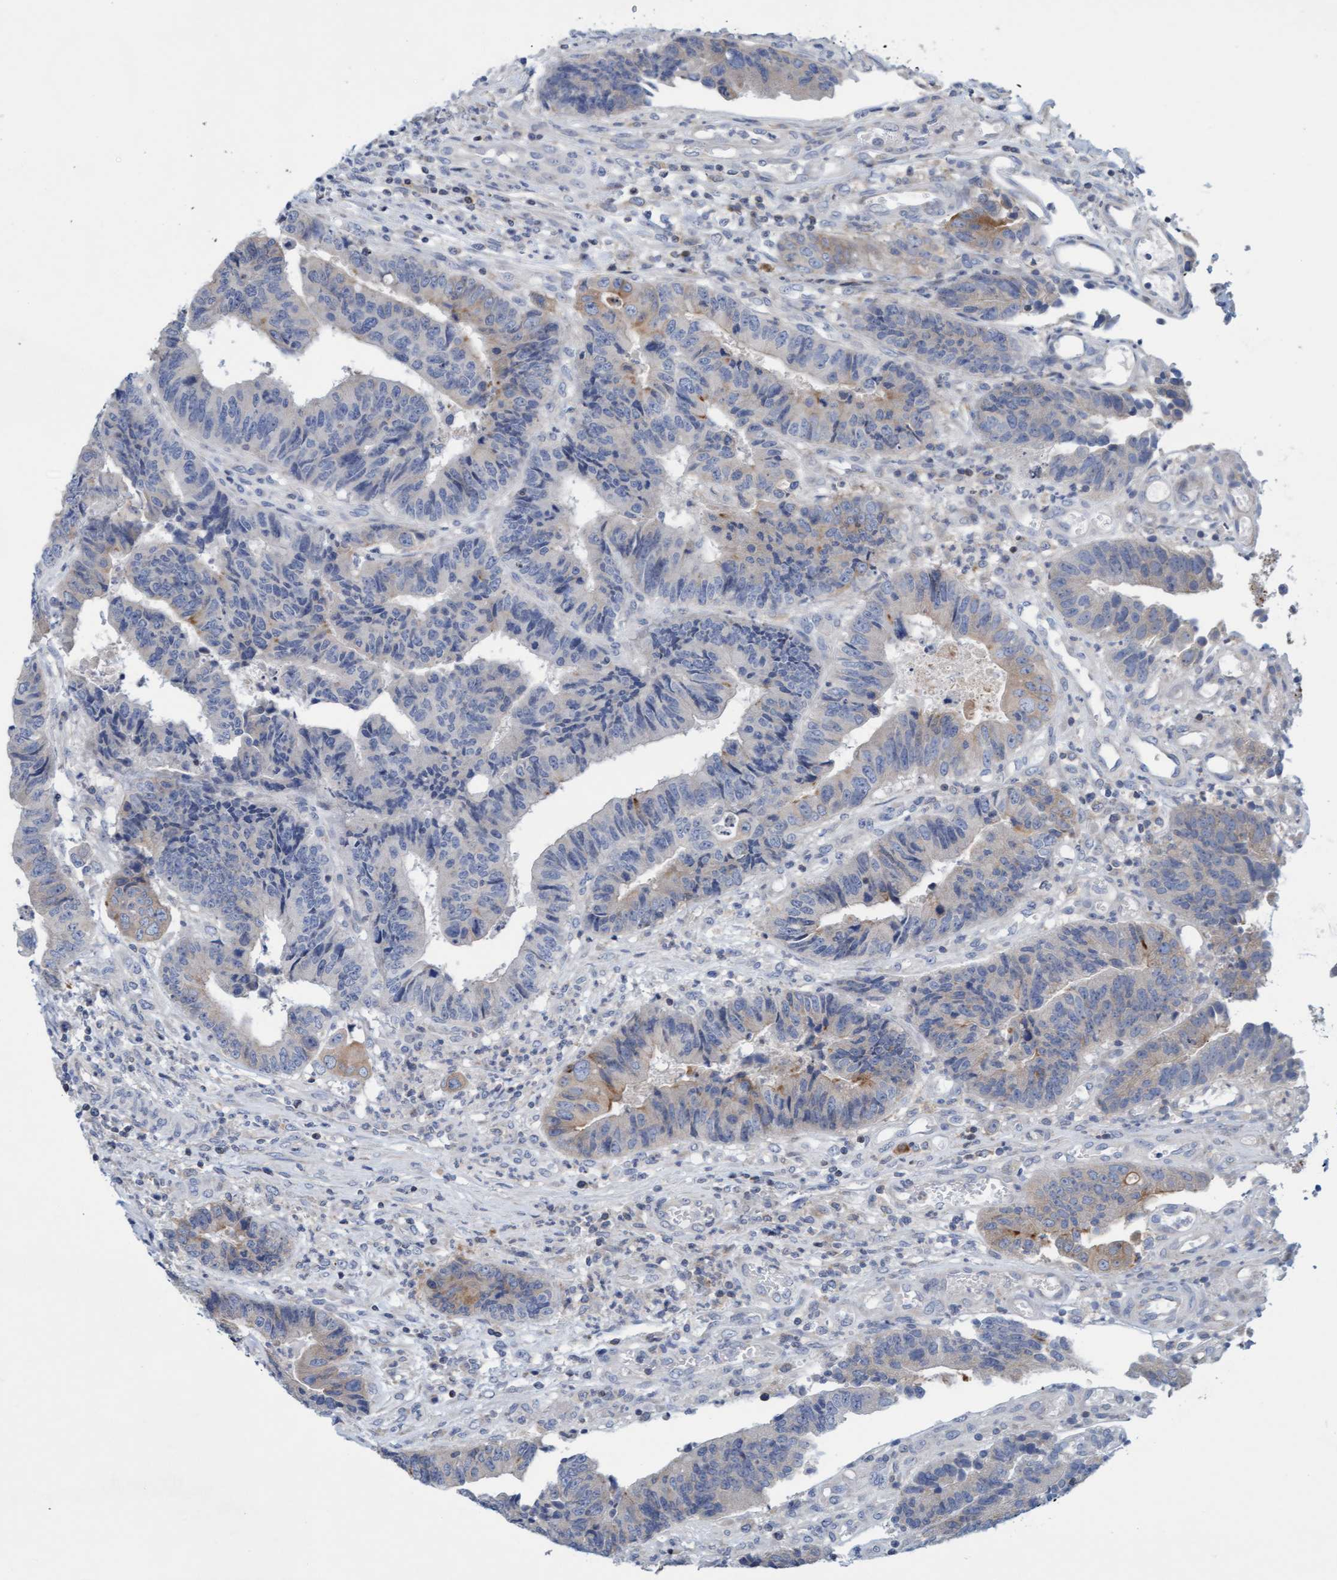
{"staining": {"intensity": "weak", "quantity": "<25%", "location": "cytoplasmic/membranous"}, "tissue": "colorectal cancer", "cell_type": "Tumor cells", "image_type": "cancer", "snomed": [{"axis": "morphology", "description": "Adenocarcinoma, NOS"}, {"axis": "topography", "description": "Rectum"}], "caption": "A micrograph of adenocarcinoma (colorectal) stained for a protein displays no brown staining in tumor cells.", "gene": "SLC28A3", "patient": {"sex": "male", "age": 84}}